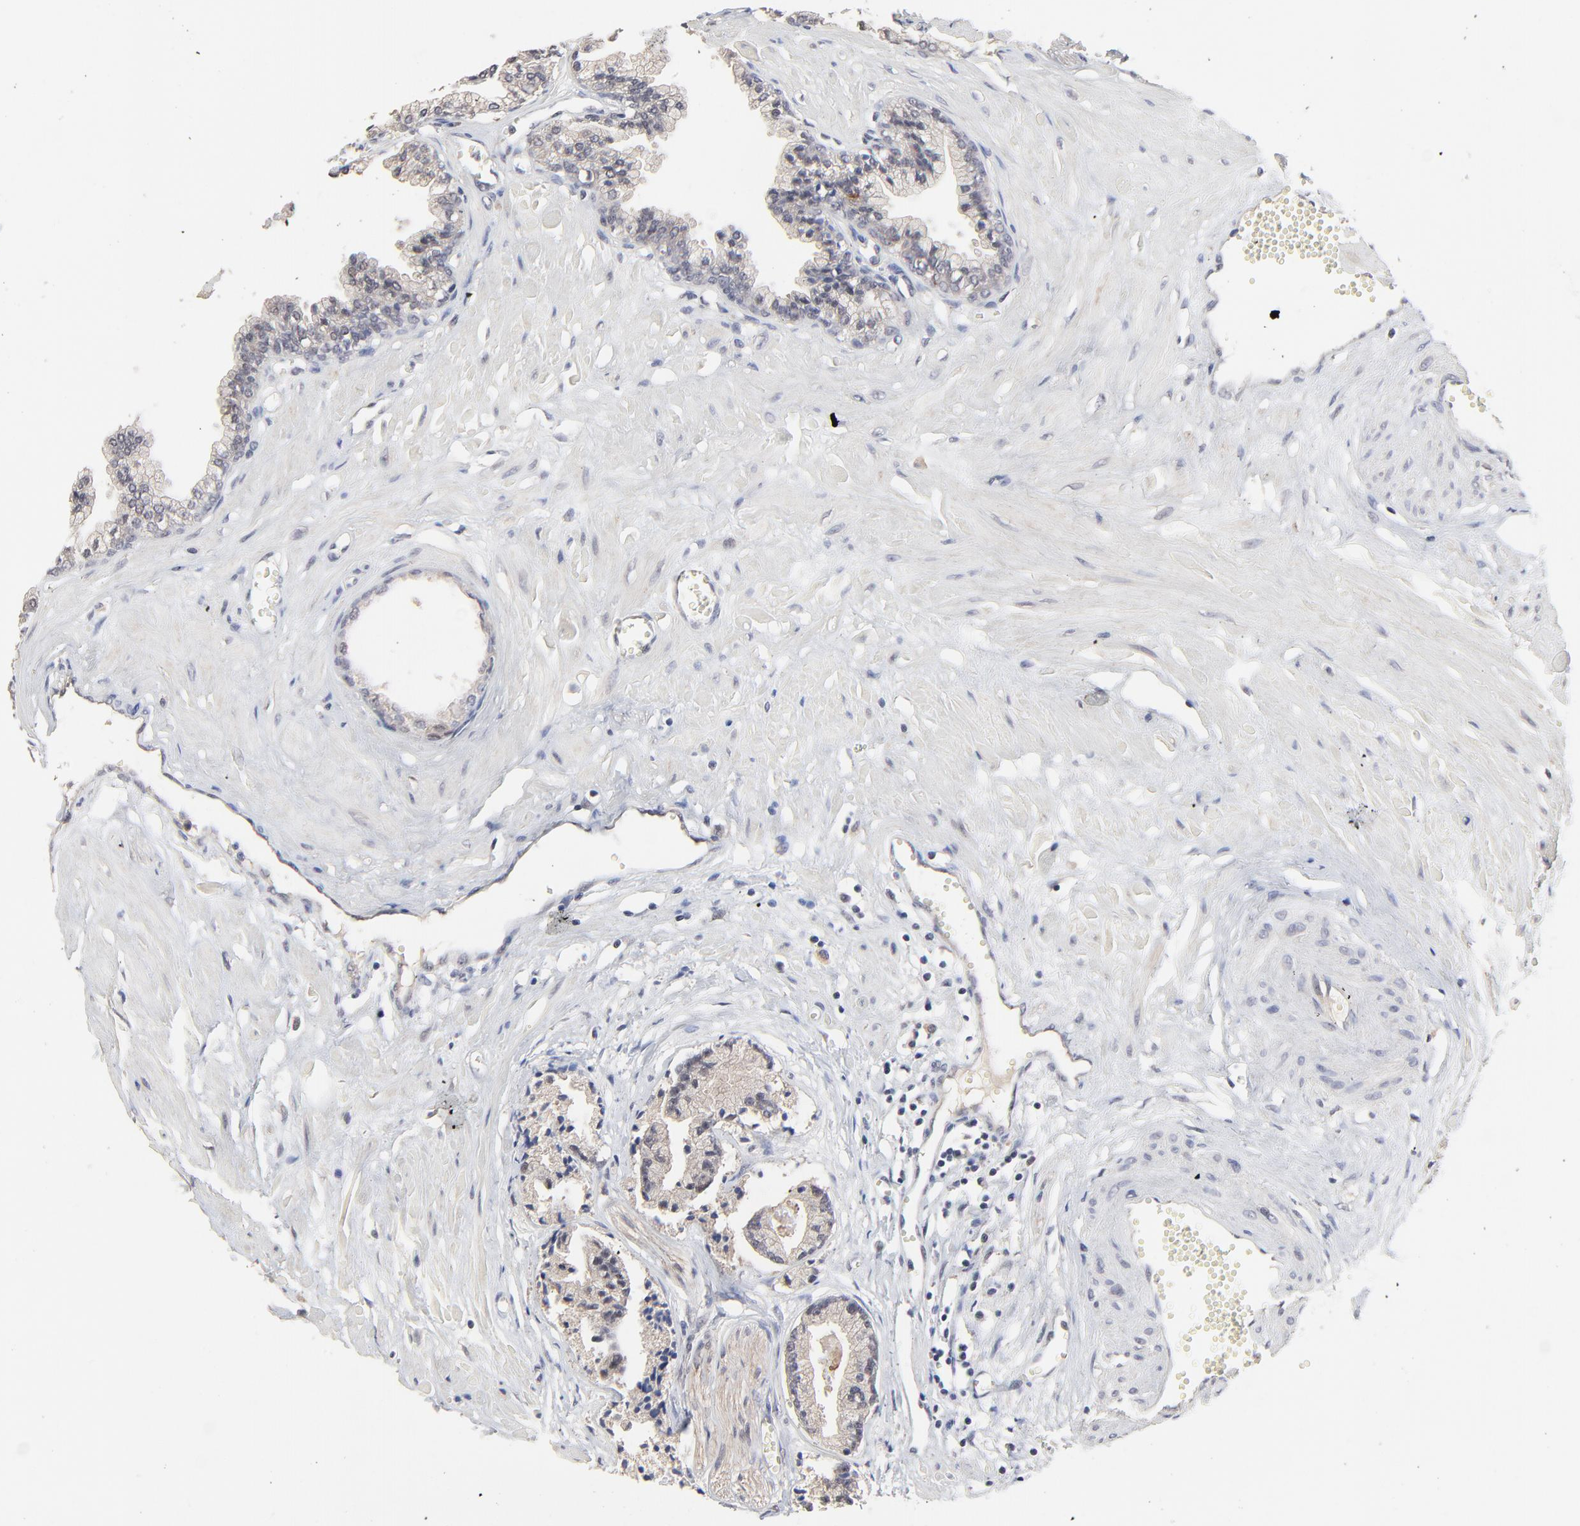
{"staining": {"intensity": "weak", "quantity": ">75%", "location": "cytoplasmic/membranous"}, "tissue": "prostate cancer", "cell_type": "Tumor cells", "image_type": "cancer", "snomed": [{"axis": "morphology", "description": "Adenocarcinoma, High grade"}, {"axis": "topography", "description": "Prostate"}], "caption": "The image demonstrates a brown stain indicating the presence of a protein in the cytoplasmic/membranous of tumor cells in prostate cancer. (DAB IHC with brightfield microscopy, high magnification).", "gene": "FAM199X", "patient": {"sex": "male", "age": 56}}